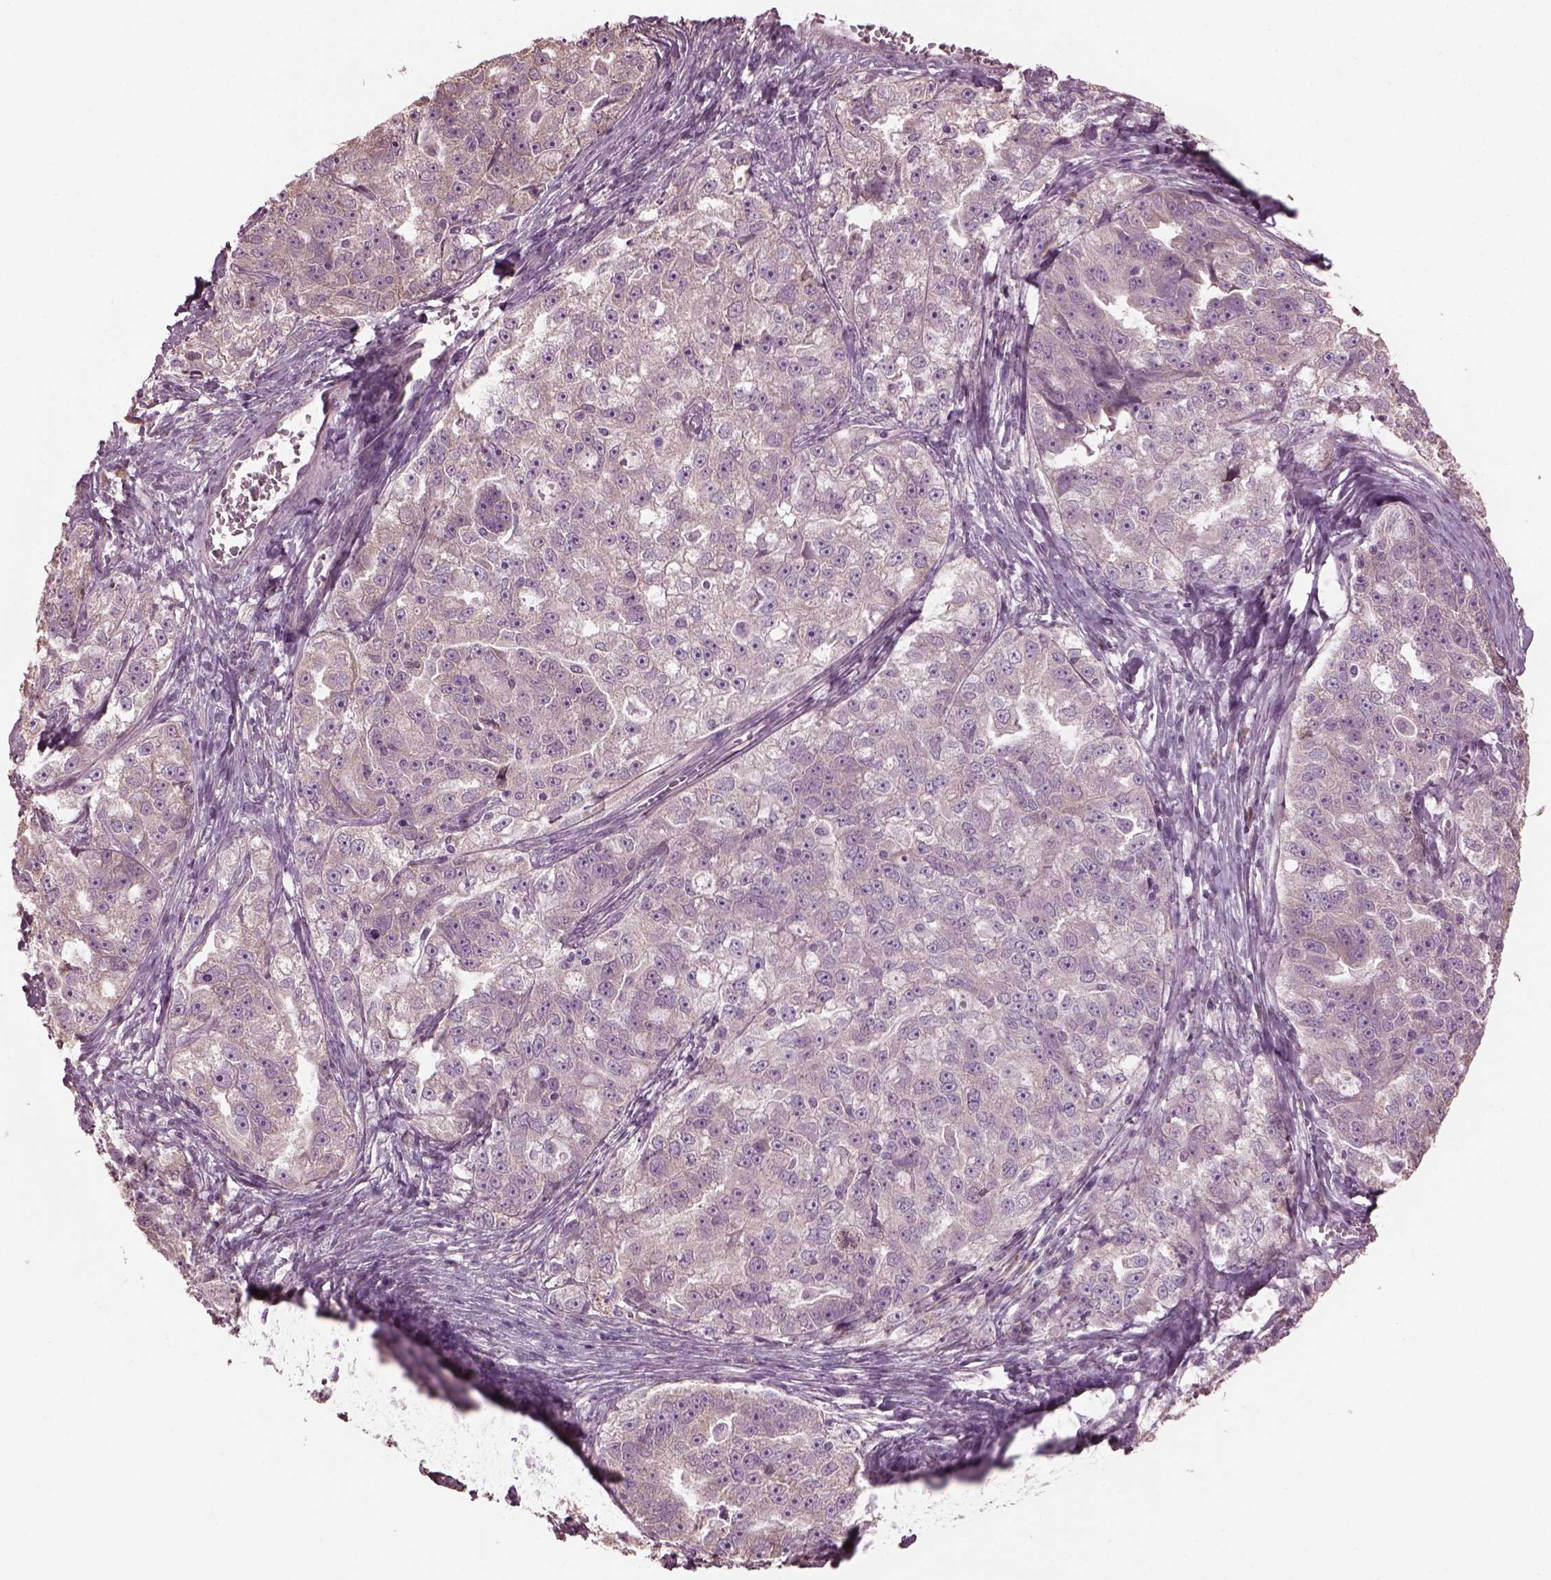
{"staining": {"intensity": "weak", "quantity": "<25%", "location": "cytoplasmic/membranous"}, "tissue": "ovarian cancer", "cell_type": "Tumor cells", "image_type": "cancer", "snomed": [{"axis": "morphology", "description": "Cystadenocarcinoma, serous, NOS"}, {"axis": "topography", "description": "Ovary"}], "caption": "High magnification brightfield microscopy of ovarian cancer stained with DAB (brown) and counterstained with hematoxylin (blue): tumor cells show no significant expression.", "gene": "CABP5", "patient": {"sex": "female", "age": 51}}